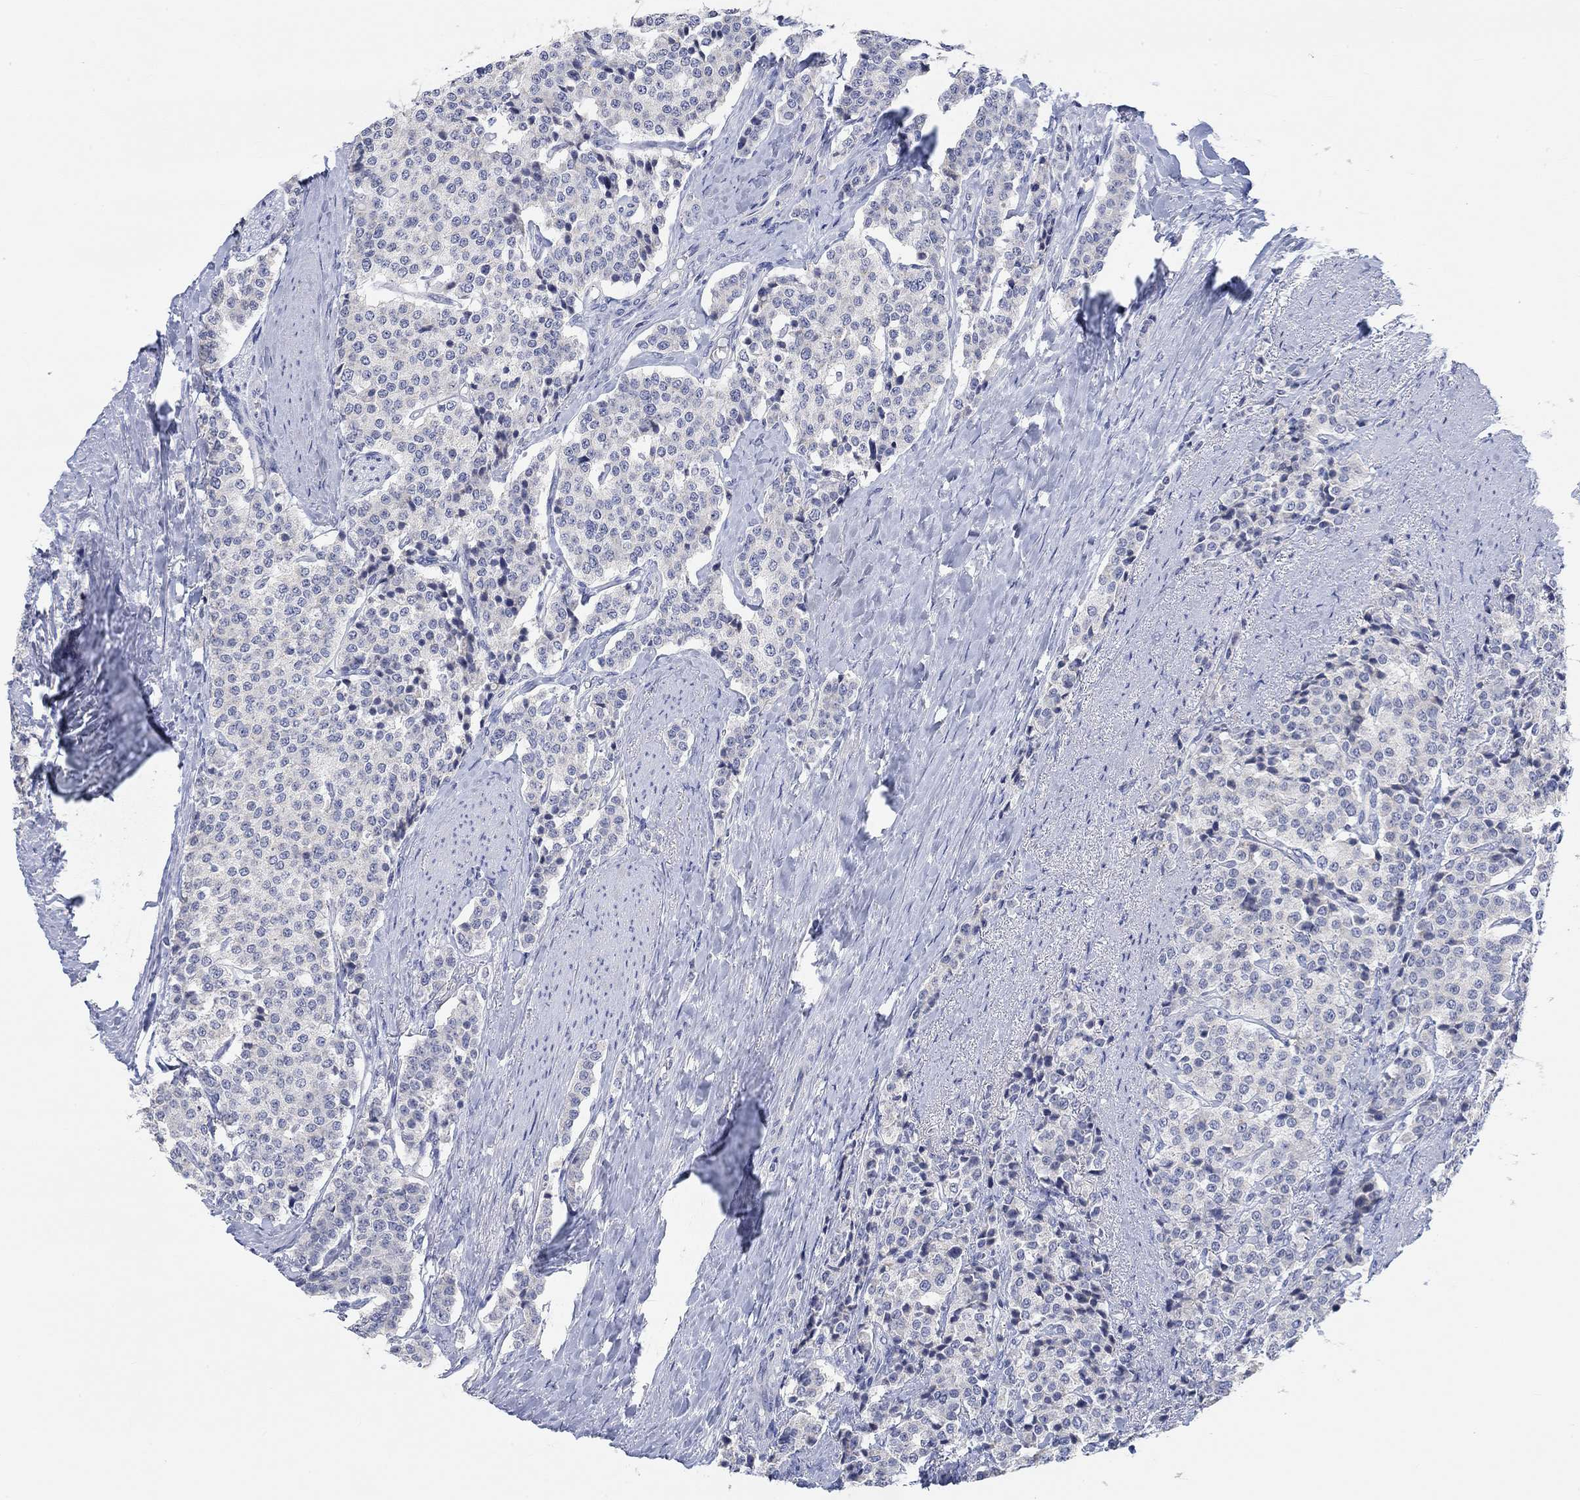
{"staining": {"intensity": "negative", "quantity": "none", "location": "none"}, "tissue": "carcinoid", "cell_type": "Tumor cells", "image_type": "cancer", "snomed": [{"axis": "morphology", "description": "Carcinoid, malignant, NOS"}, {"axis": "topography", "description": "Small intestine"}], "caption": "There is no significant staining in tumor cells of carcinoid (malignant).", "gene": "ATP6V1E2", "patient": {"sex": "female", "age": 58}}